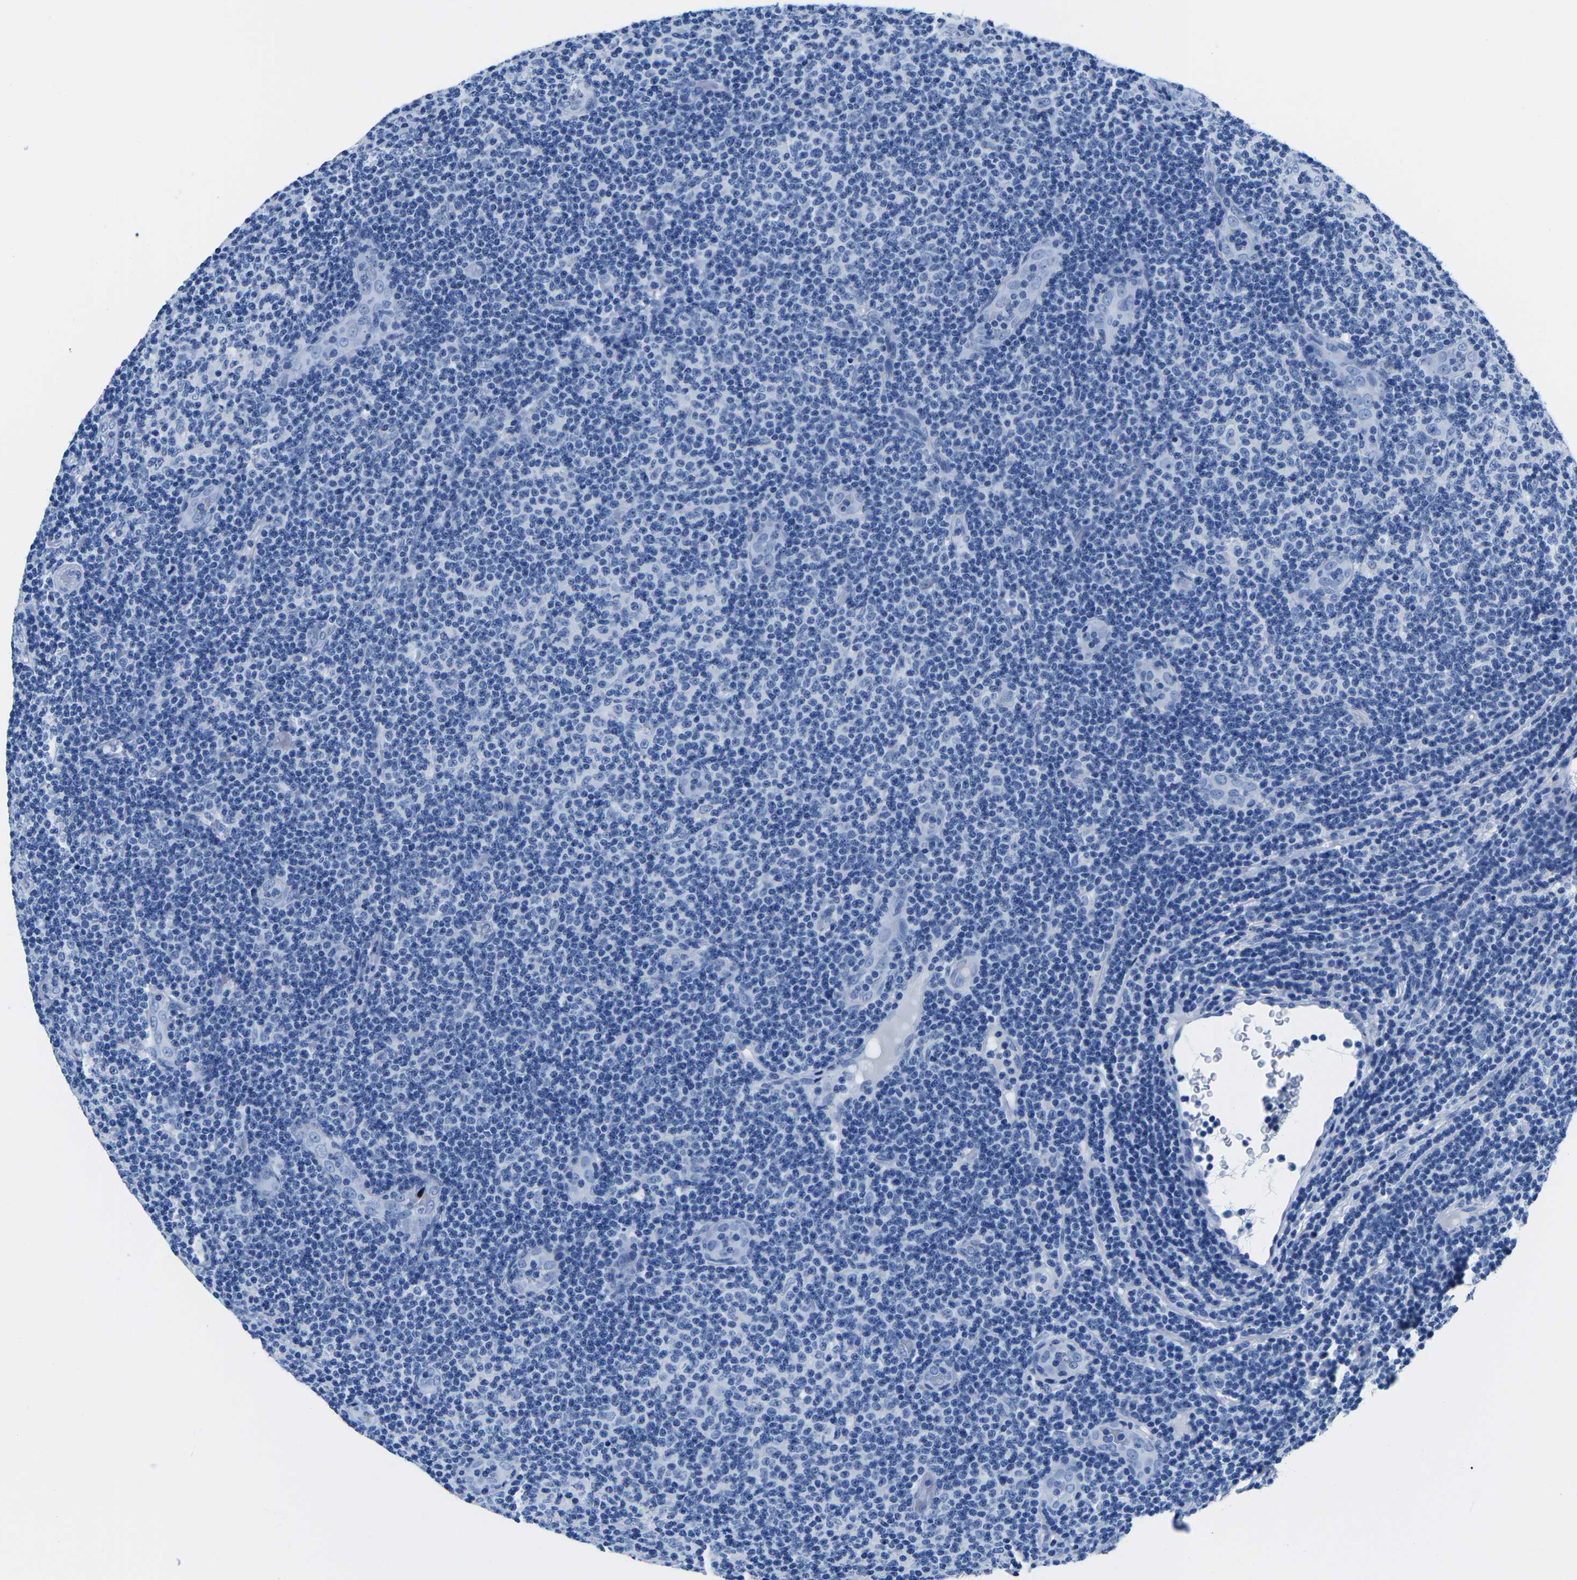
{"staining": {"intensity": "negative", "quantity": "none", "location": "none"}, "tissue": "lymphoma", "cell_type": "Tumor cells", "image_type": "cancer", "snomed": [{"axis": "morphology", "description": "Malignant lymphoma, non-Hodgkin's type, Low grade"}, {"axis": "topography", "description": "Lymph node"}], "caption": "Protein analysis of lymphoma displays no significant expression in tumor cells.", "gene": "CYP1A2", "patient": {"sex": "male", "age": 83}}